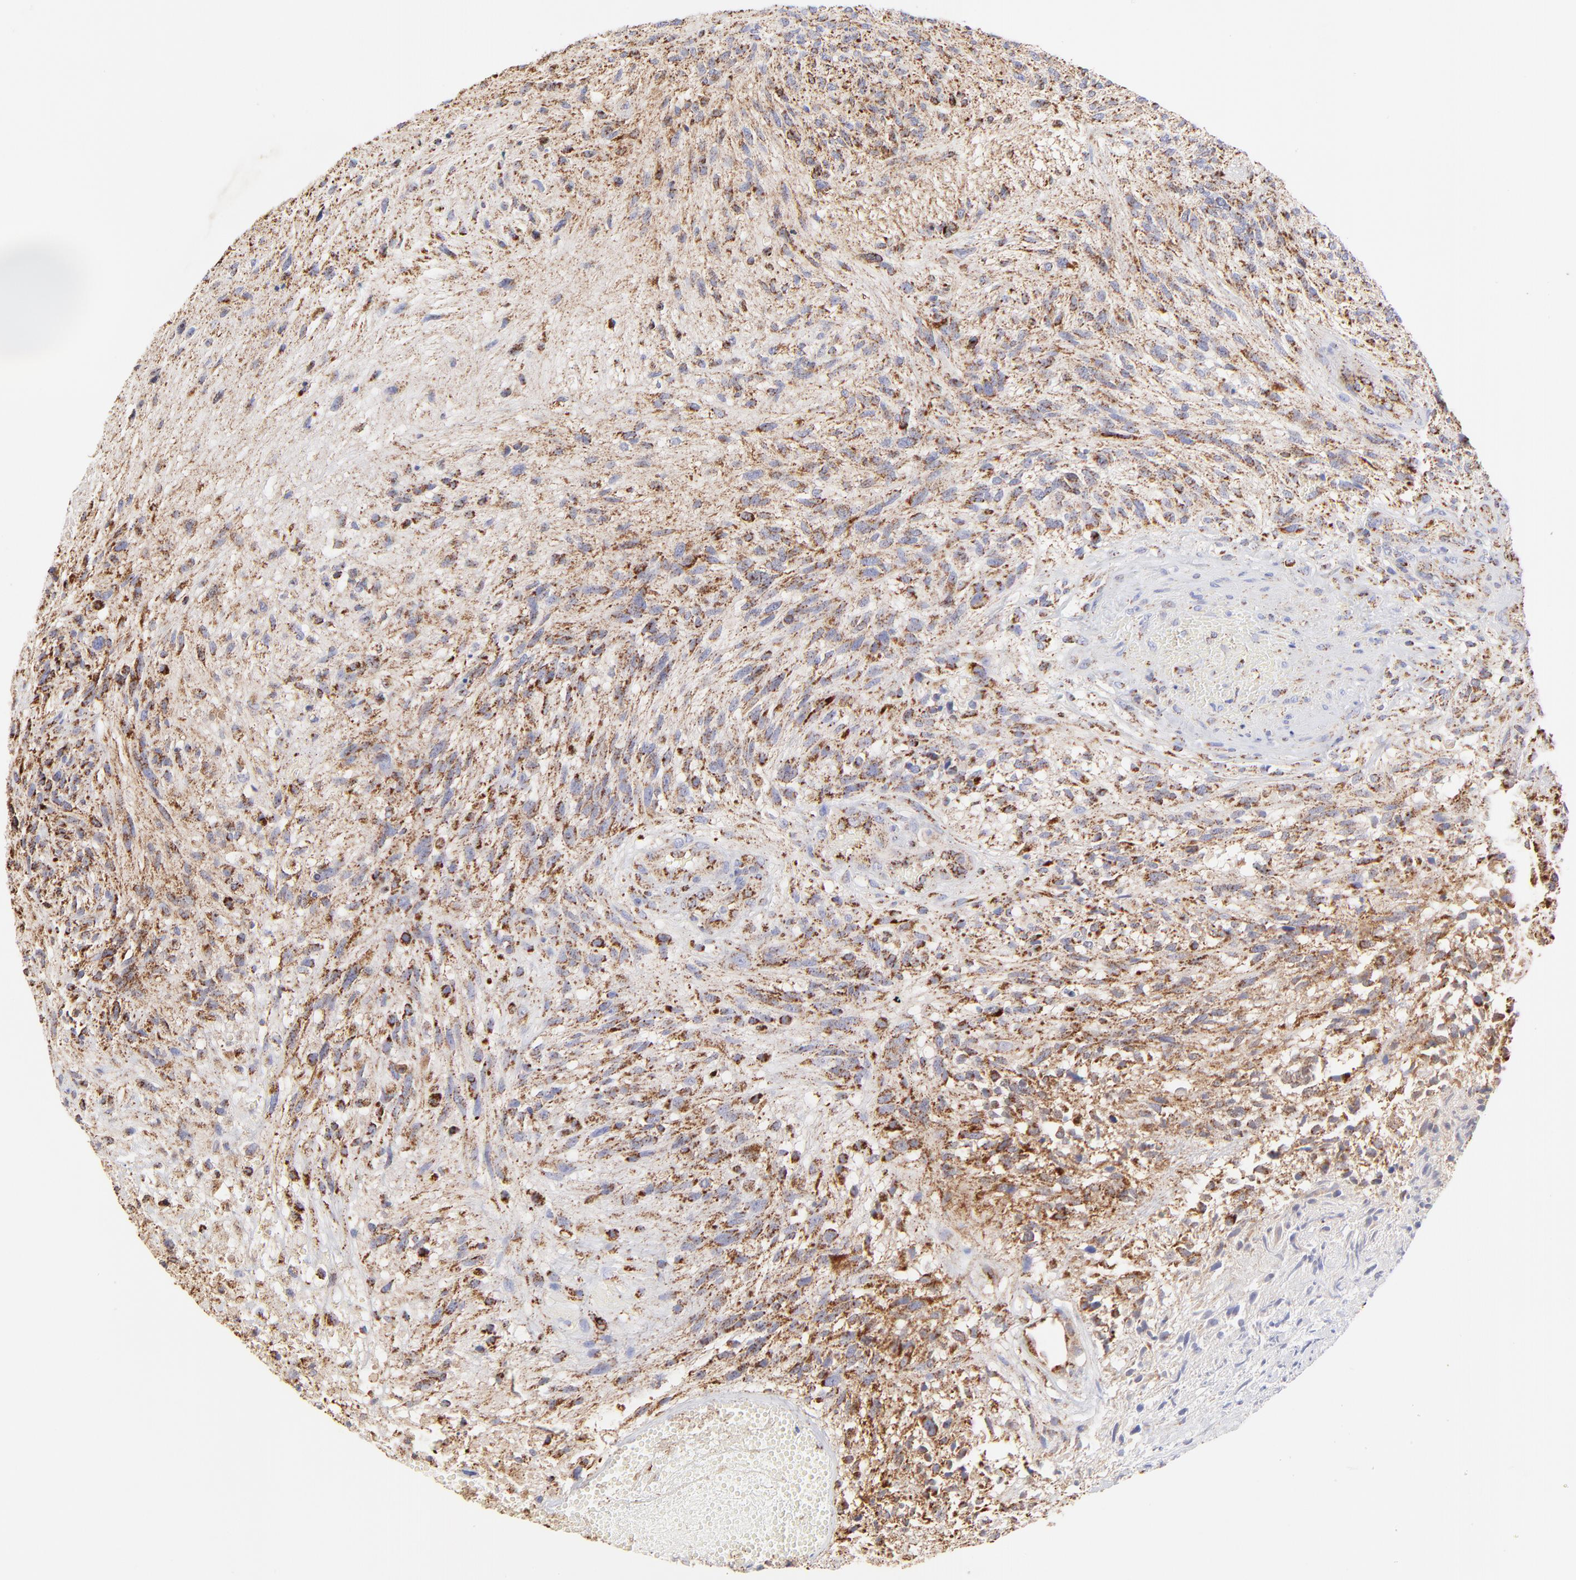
{"staining": {"intensity": "moderate", "quantity": "25%-75%", "location": "cytoplasmic/membranous"}, "tissue": "glioma", "cell_type": "Tumor cells", "image_type": "cancer", "snomed": [{"axis": "morphology", "description": "Normal tissue, NOS"}, {"axis": "morphology", "description": "Glioma, malignant, High grade"}, {"axis": "topography", "description": "Cerebral cortex"}], "caption": "Immunohistochemistry (IHC) of human high-grade glioma (malignant) reveals medium levels of moderate cytoplasmic/membranous expression in about 25%-75% of tumor cells. The staining was performed using DAB, with brown indicating positive protein expression. Nuclei are stained blue with hematoxylin.", "gene": "ECH1", "patient": {"sex": "male", "age": 75}}